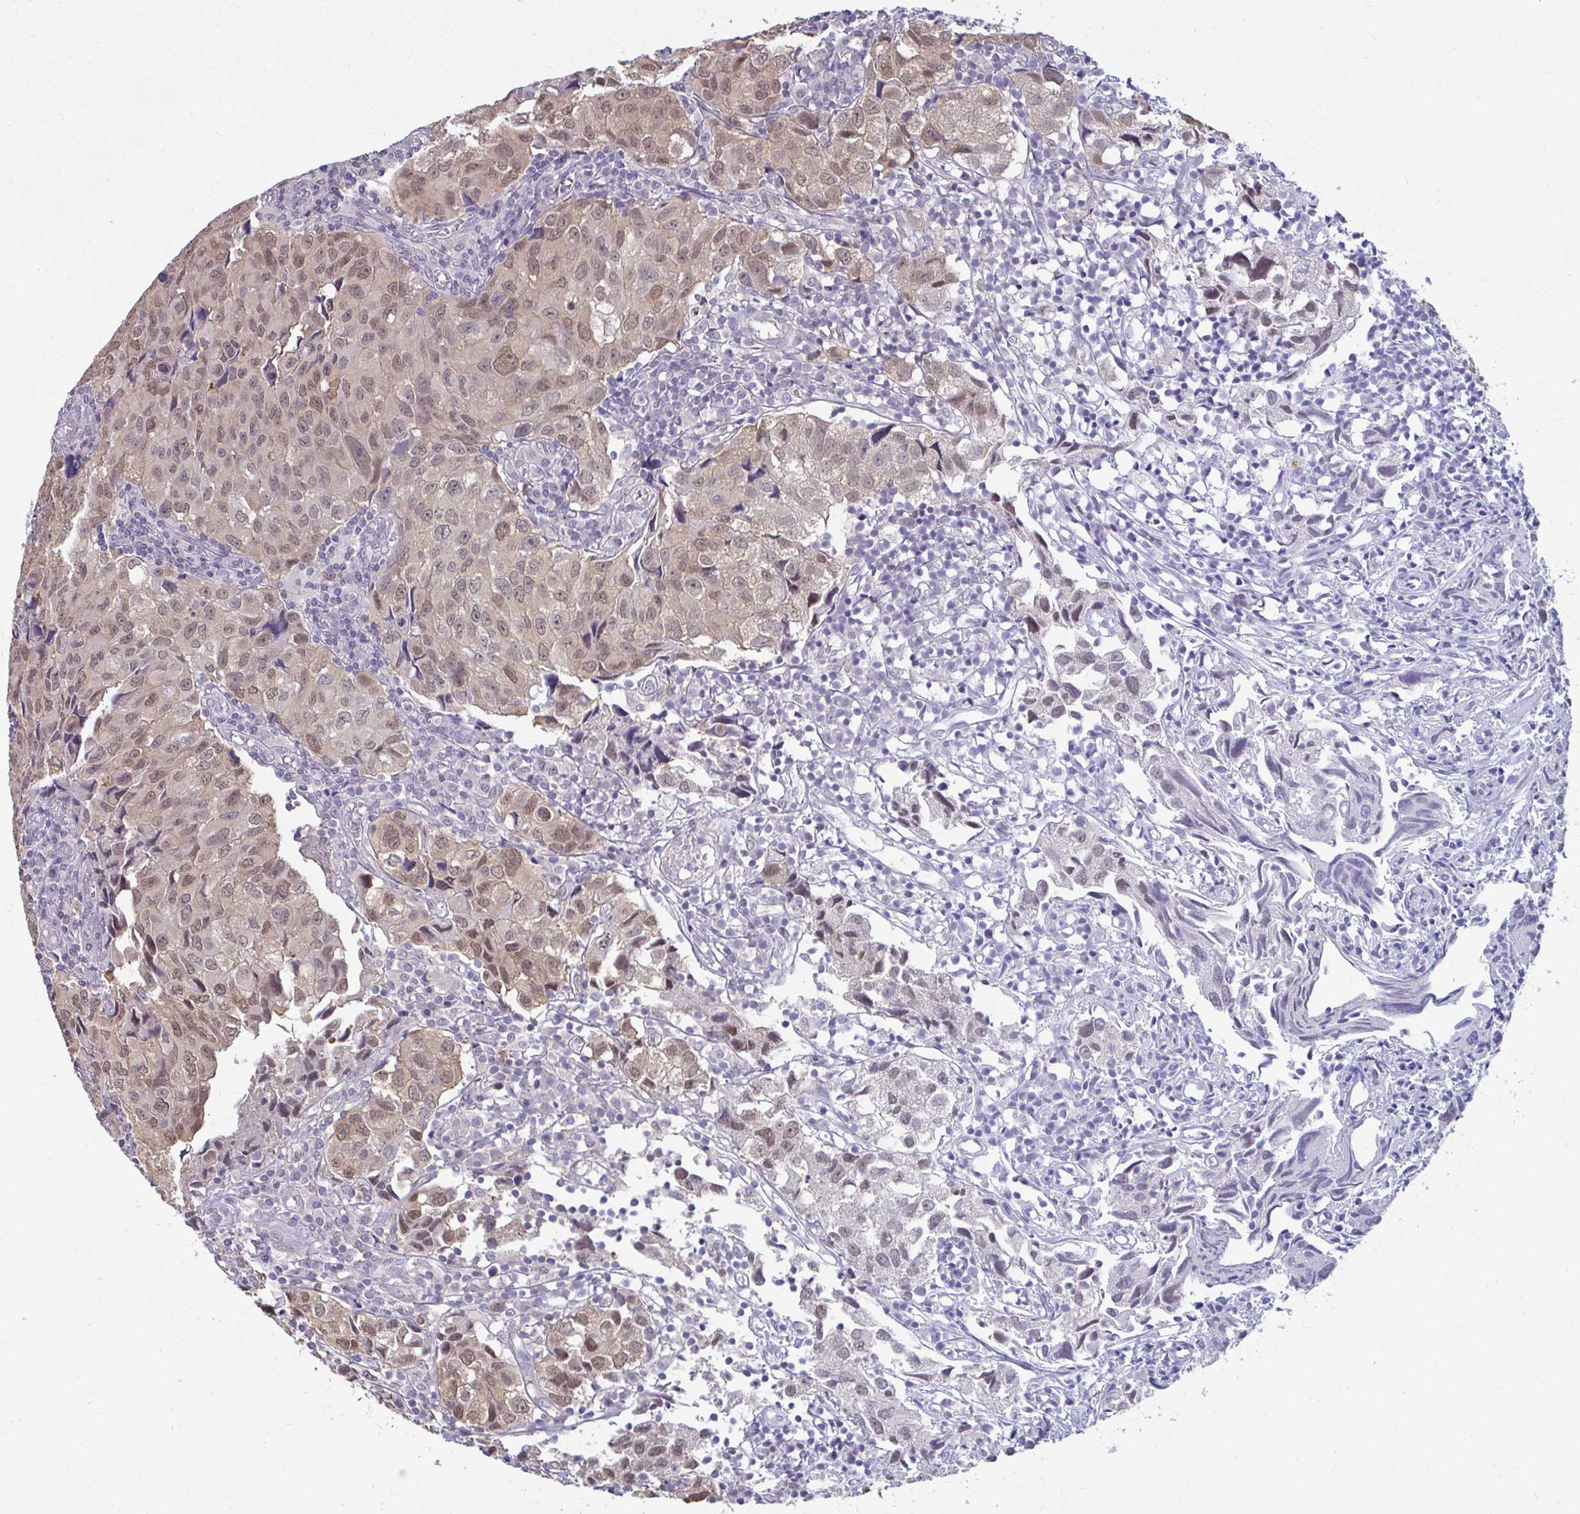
{"staining": {"intensity": "weak", "quantity": "25%-75%", "location": "nuclear"}, "tissue": "urothelial cancer", "cell_type": "Tumor cells", "image_type": "cancer", "snomed": [{"axis": "morphology", "description": "Urothelial carcinoma, High grade"}, {"axis": "topography", "description": "Urinary bladder"}], "caption": "Urothelial carcinoma (high-grade) stained for a protein demonstrates weak nuclear positivity in tumor cells.", "gene": "CSE1L", "patient": {"sex": "female", "age": 75}}